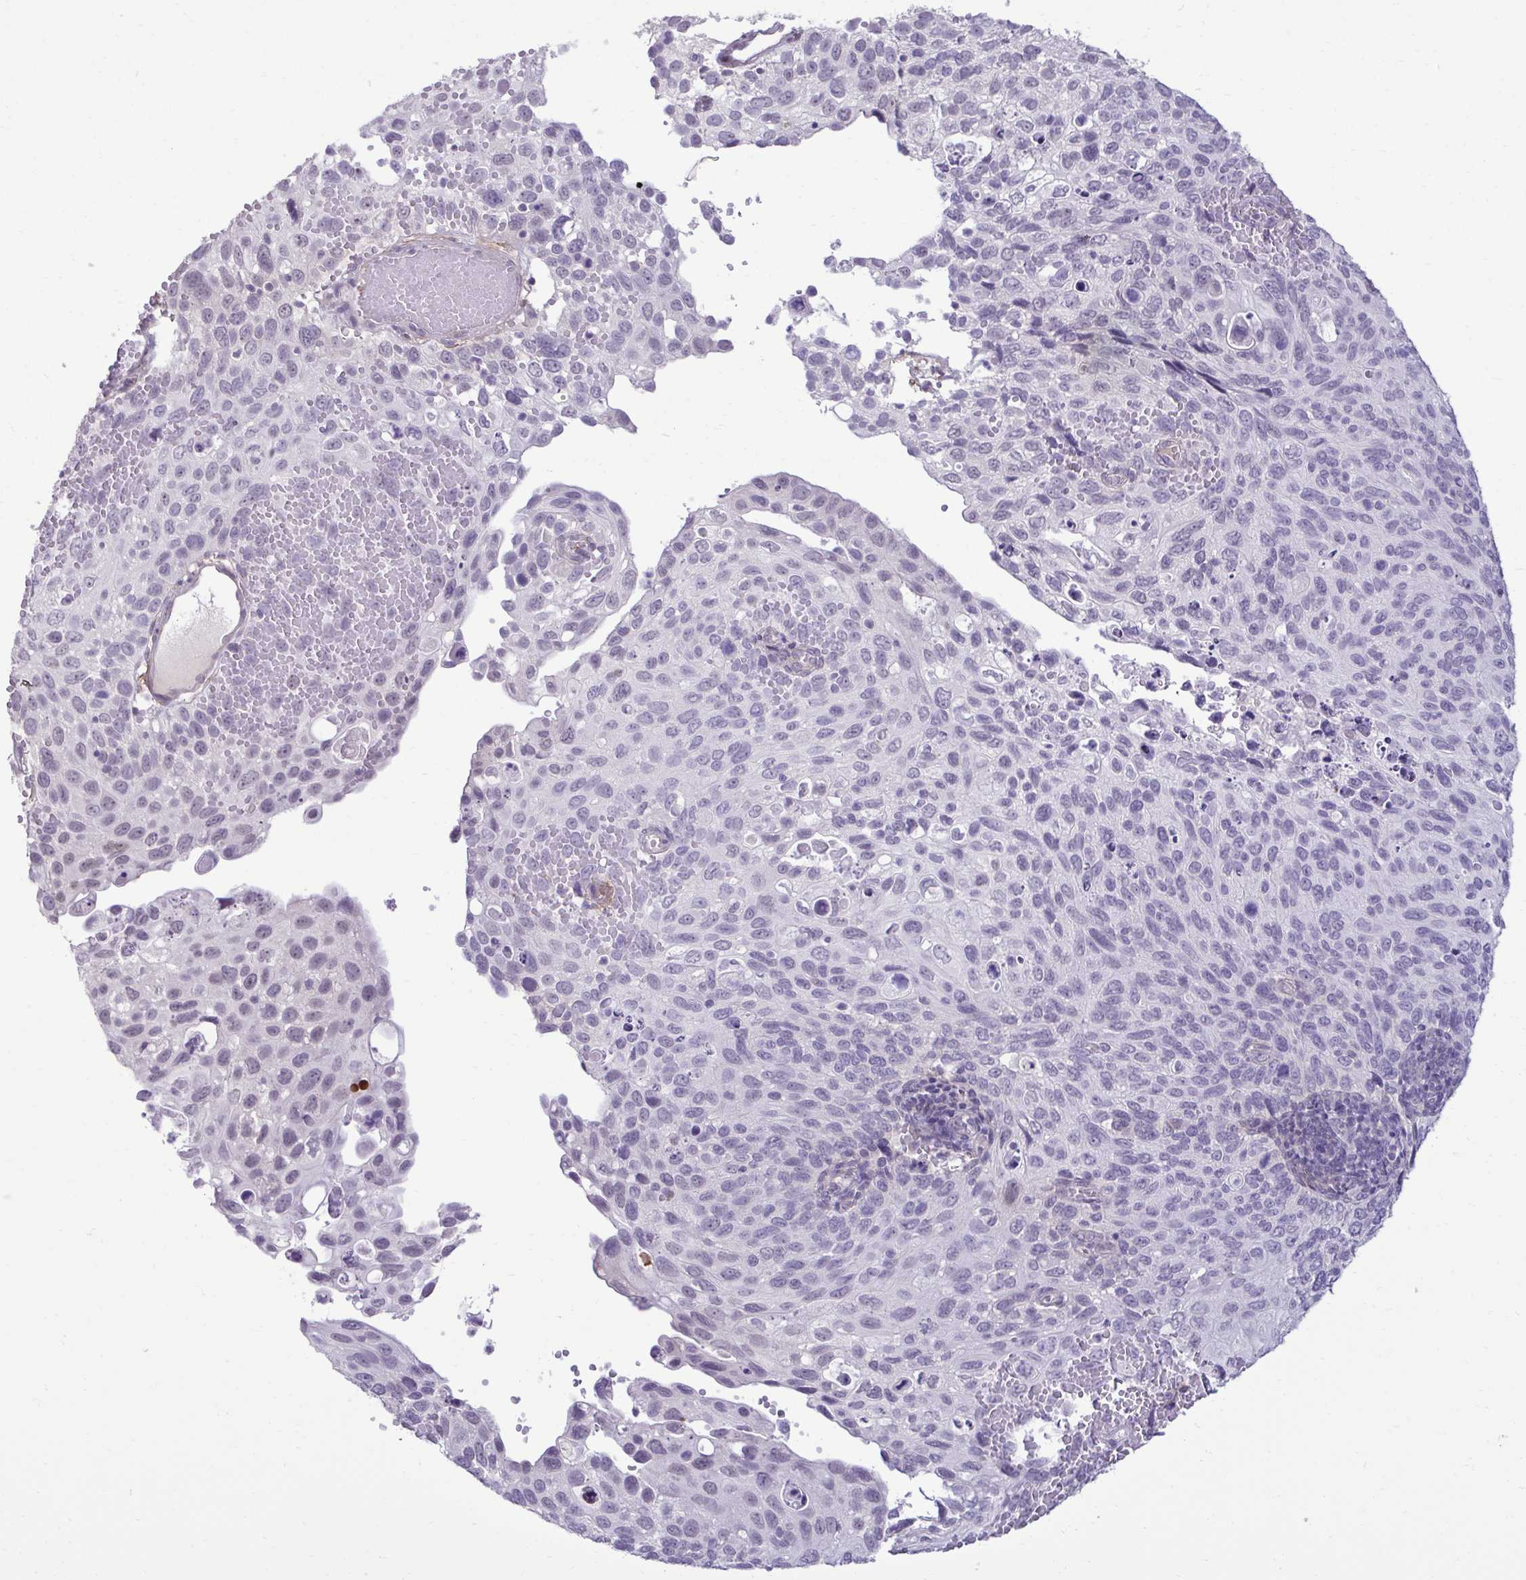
{"staining": {"intensity": "negative", "quantity": "none", "location": "none"}, "tissue": "cervical cancer", "cell_type": "Tumor cells", "image_type": "cancer", "snomed": [{"axis": "morphology", "description": "Squamous cell carcinoma, NOS"}, {"axis": "topography", "description": "Cervix"}], "caption": "DAB immunohistochemical staining of cervical squamous cell carcinoma displays no significant staining in tumor cells.", "gene": "SLC30A3", "patient": {"sex": "female", "age": 70}}